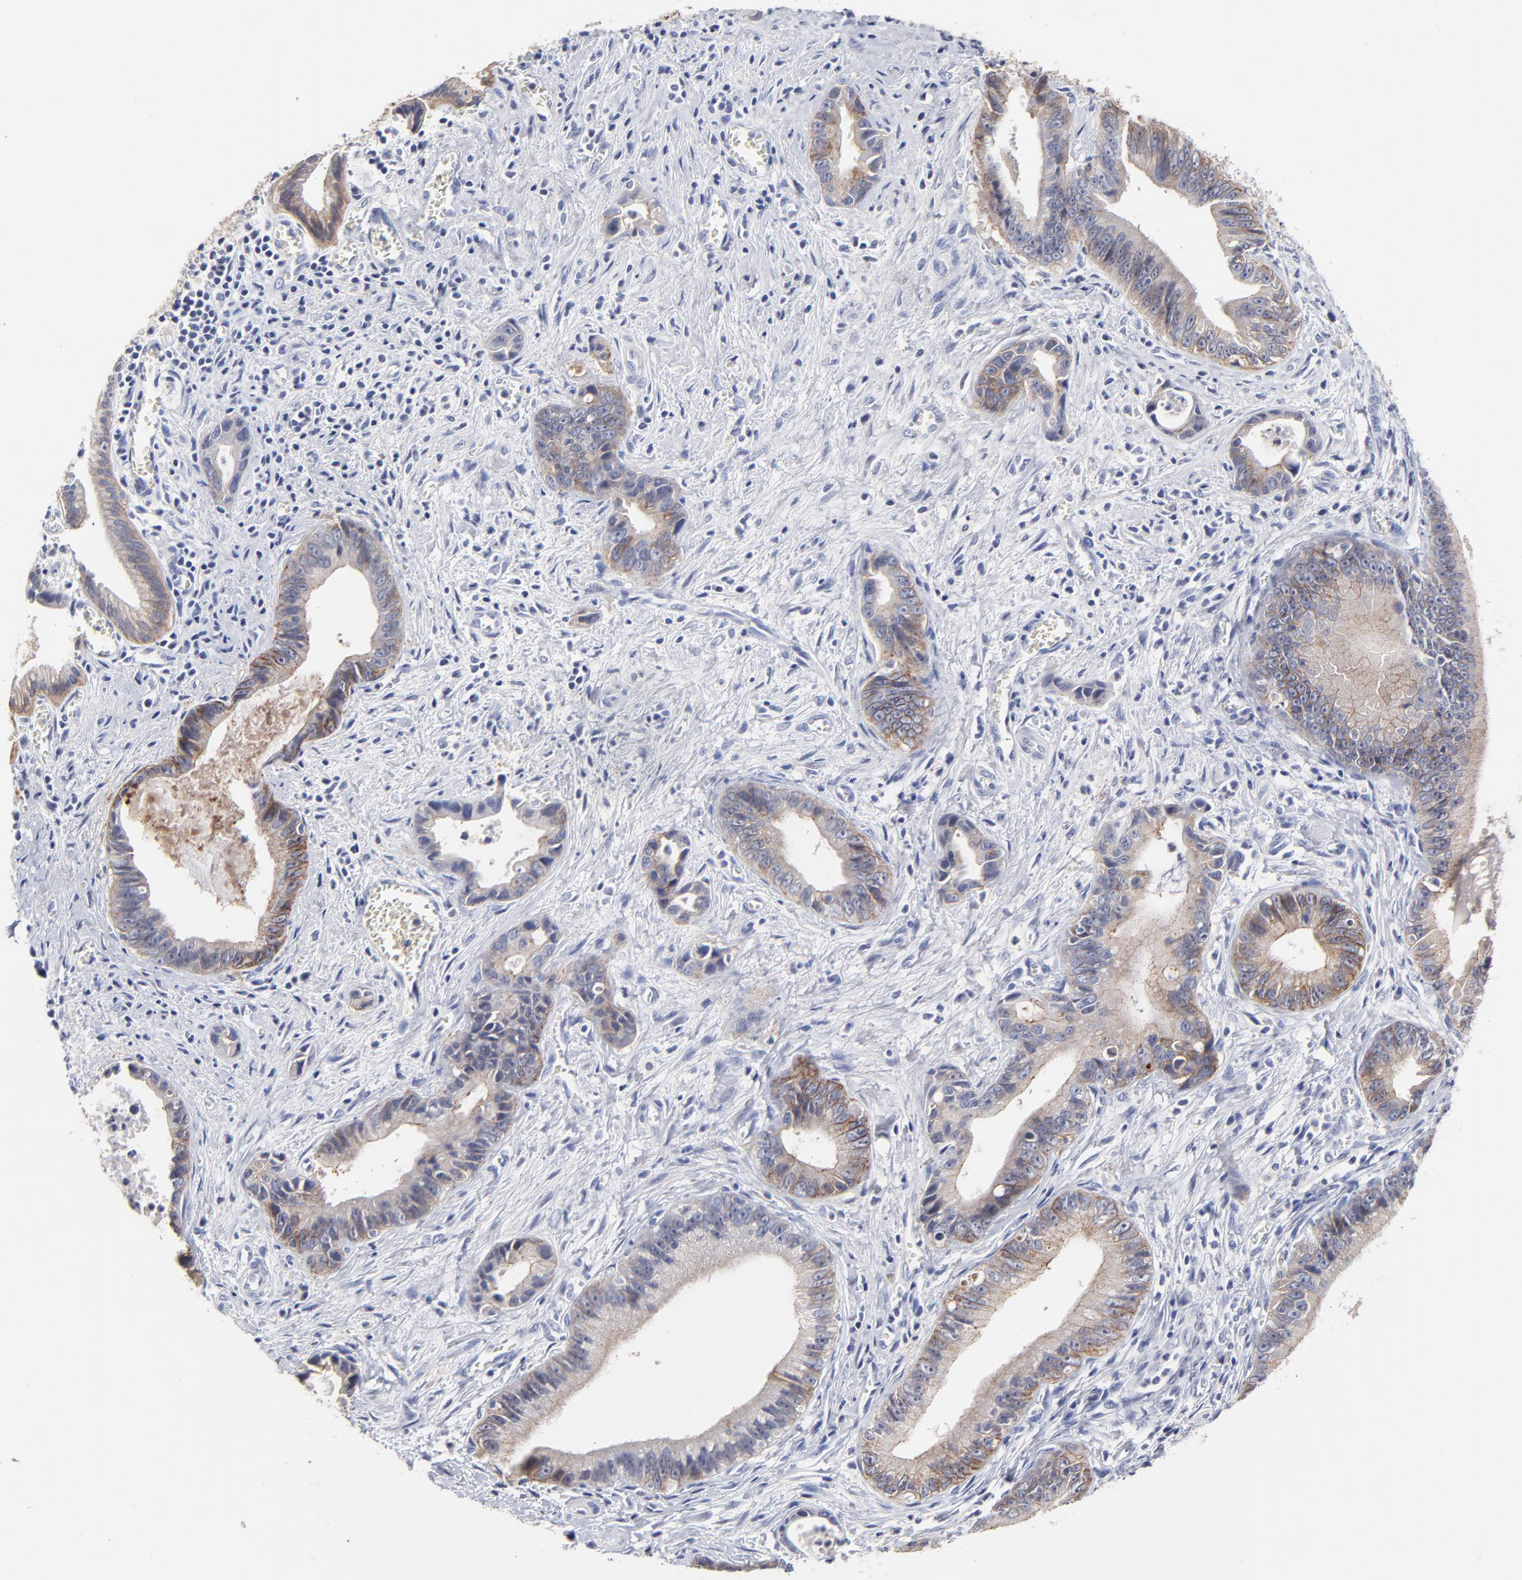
{"staining": {"intensity": "negative", "quantity": "none", "location": "none"}, "tissue": "liver cancer", "cell_type": "Tumor cells", "image_type": "cancer", "snomed": [{"axis": "morphology", "description": "Cholangiocarcinoma"}, {"axis": "topography", "description": "Liver"}], "caption": "Immunohistochemistry of human cholangiocarcinoma (liver) reveals no expression in tumor cells.", "gene": "CXADR", "patient": {"sex": "female", "age": 55}}